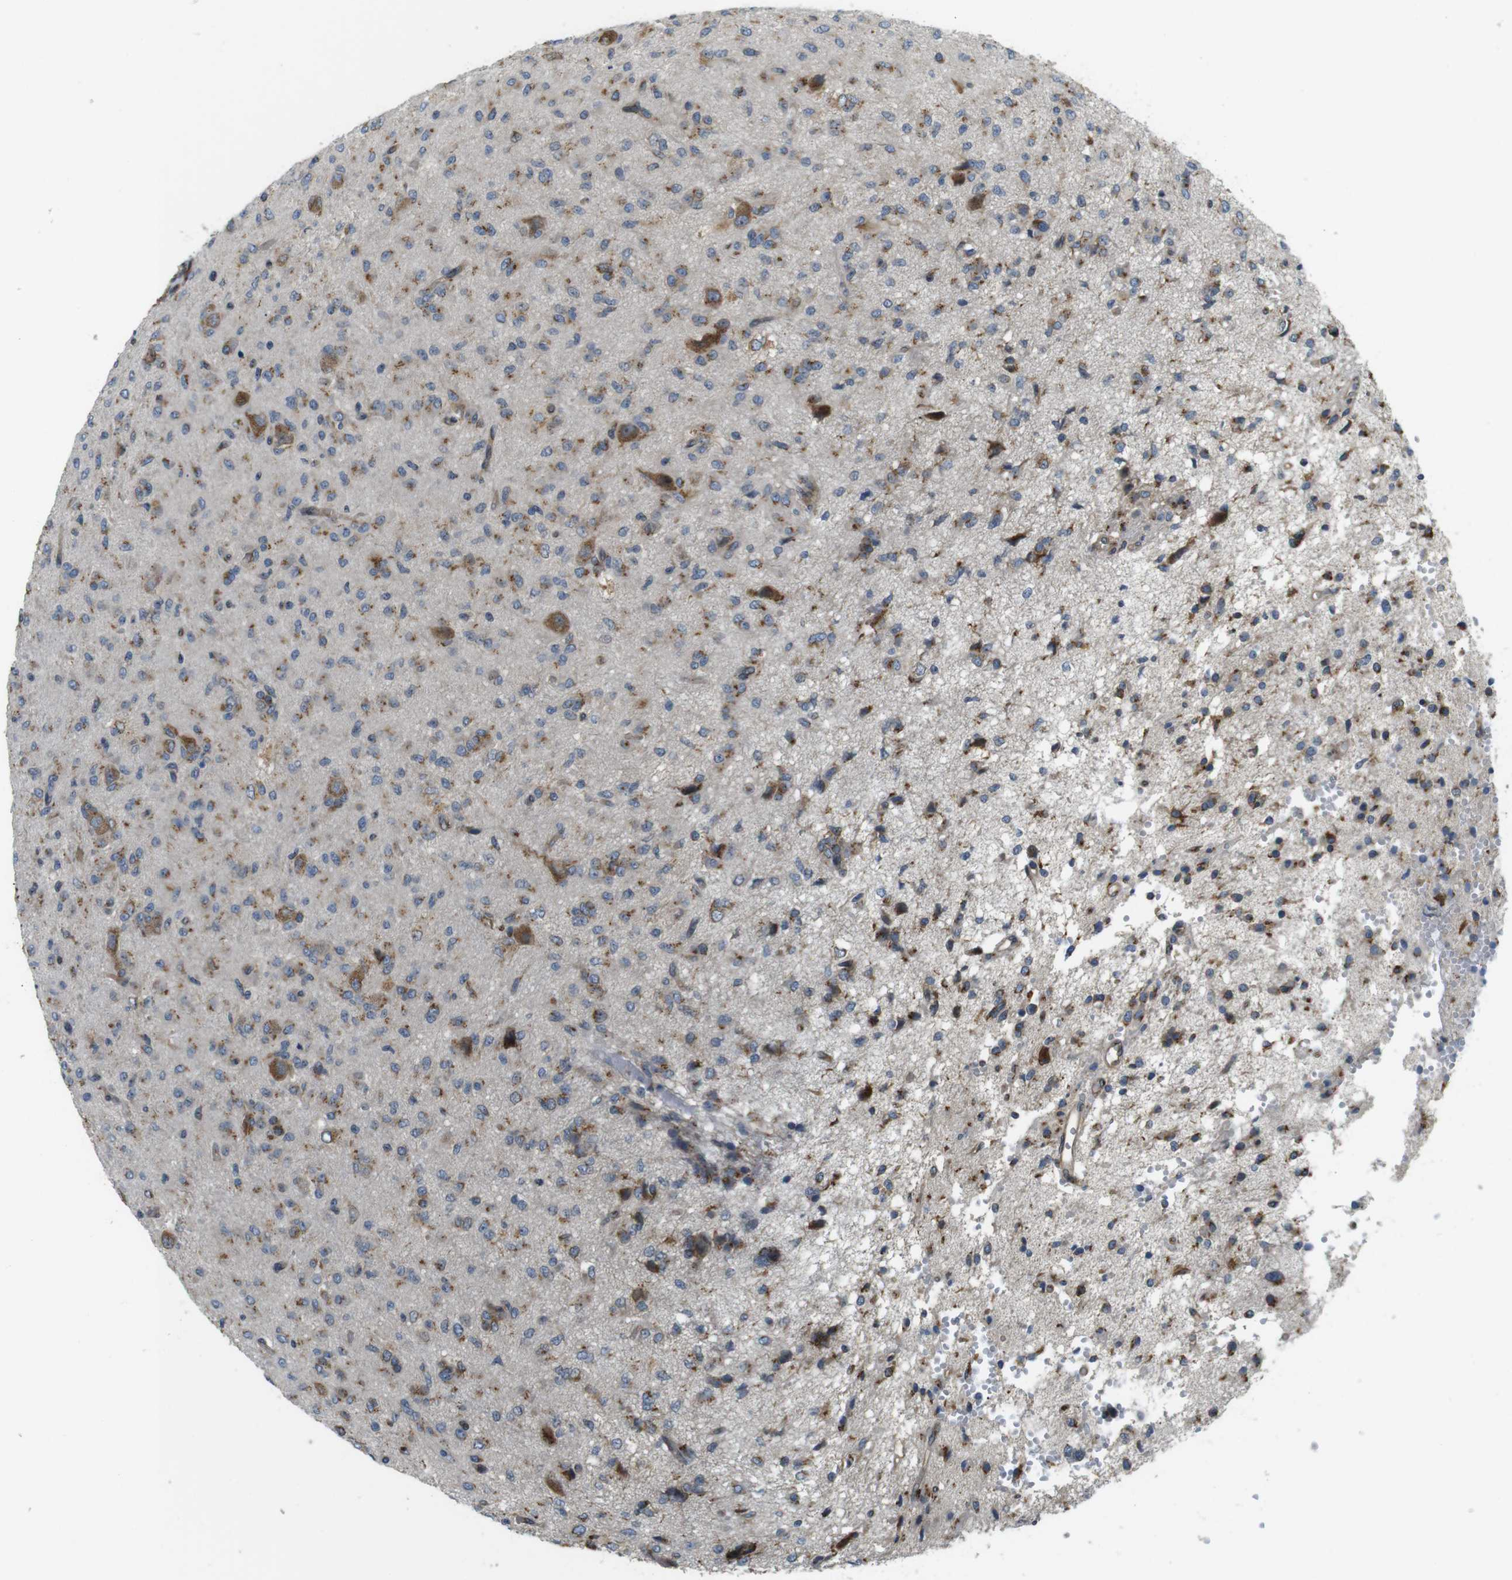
{"staining": {"intensity": "moderate", "quantity": "25%-75%", "location": "cytoplasmic/membranous"}, "tissue": "glioma", "cell_type": "Tumor cells", "image_type": "cancer", "snomed": [{"axis": "morphology", "description": "Glioma, malignant, High grade"}, {"axis": "topography", "description": "Brain"}], "caption": "The immunohistochemical stain shows moderate cytoplasmic/membranous expression in tumor cells of glioma tissue.", "gene": "TMEM143", "patient": {"sex": "female", "age": 59}}